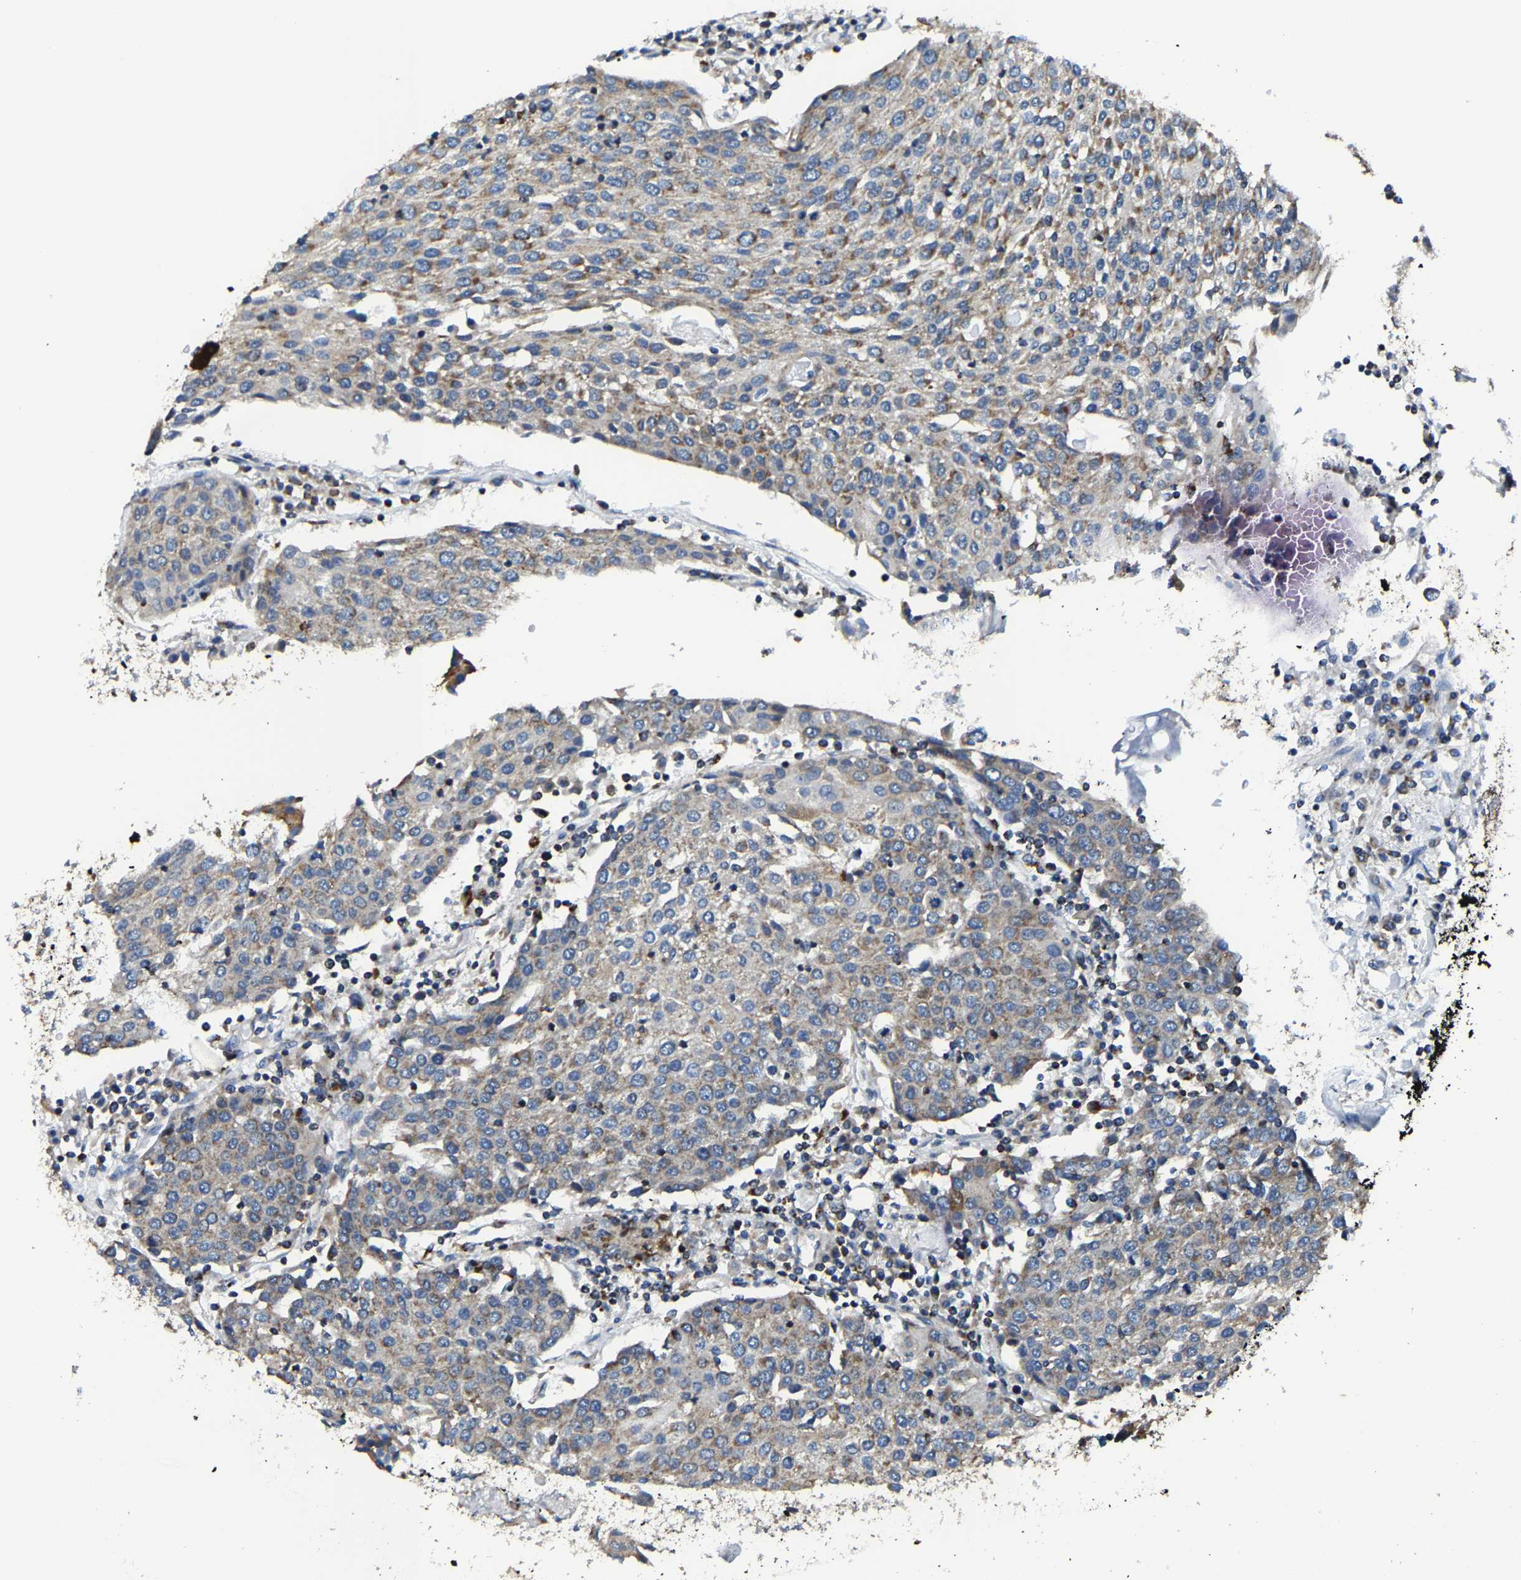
{"staining": {"intensity": "weak", "quantity": ">75%", "location": "cytoplasmic/membranous"}, "tissue": "urothelial cancer", "cell_type": "Tumor cells", "image_type": "cancer", "snomed": [{"axis": "morphology", "description": "Urothelial carcinoma, High grade"}, {"axis": "topography", "description": "Urinary bladder"}], "caption": "A micrograph showing weak cytoplasmic/membranous staining in about >75% of tumor cells in urothelial cancer, as visualized by brown immunohistochemical staining.", "gene": "AGK", "patient": {"sex": "female", "age": 85}}